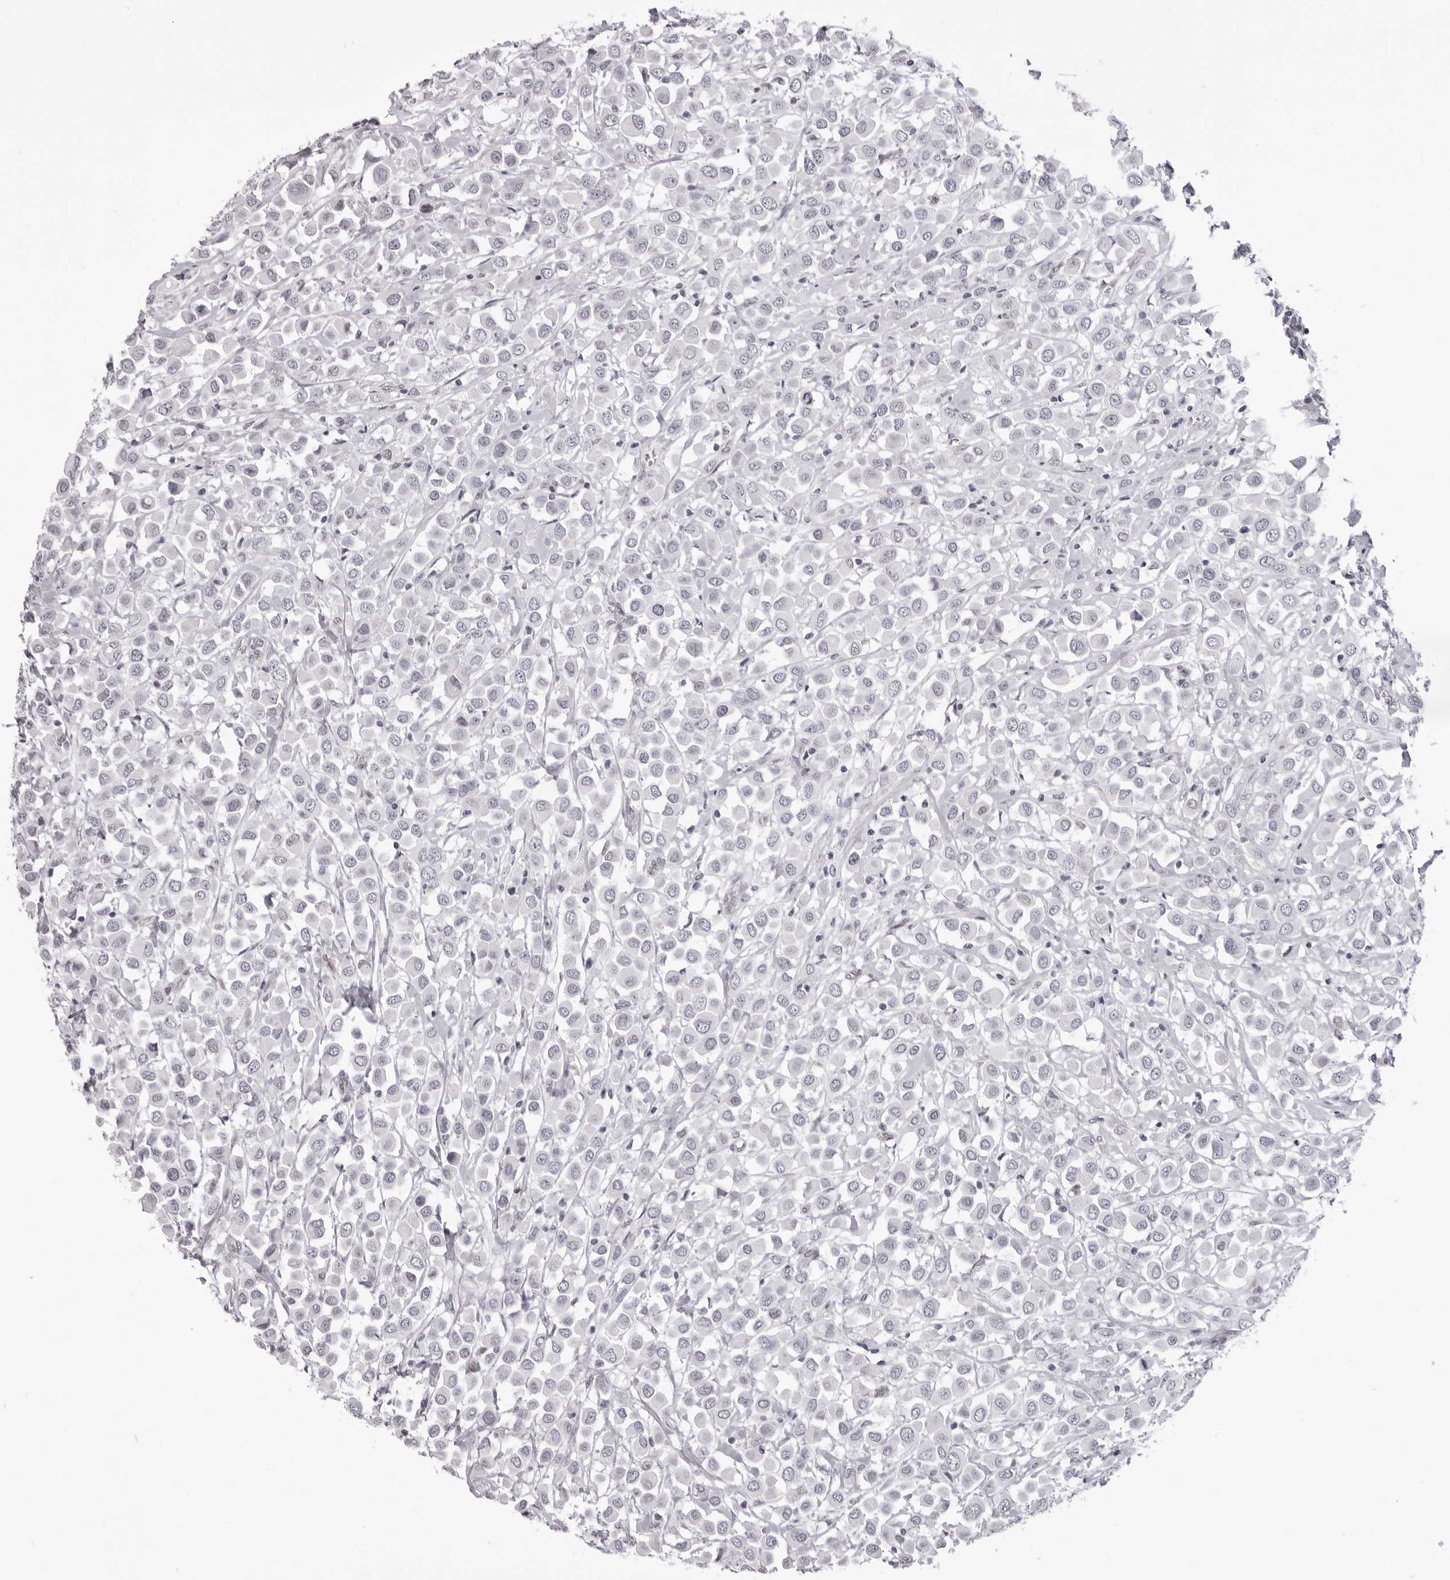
{"staining": {"intensity": "negative", "quantity": "none", "location": "none"}, "tissue": "breast cancer", "cell_type": "Tumor cells", "image_type": "cancer", "snomed": [{"axis": "morphology", "description": "Duct carcinoma"}, {"axis": "topography", "description": "Breast"}], "caption": "Breast infiltrating ductal carcinoma was stained to show a protein in brown. There is no significant staining in tumor cells.", "gene": "MAFK", "patient": {"sex": "female", "age": 61}}